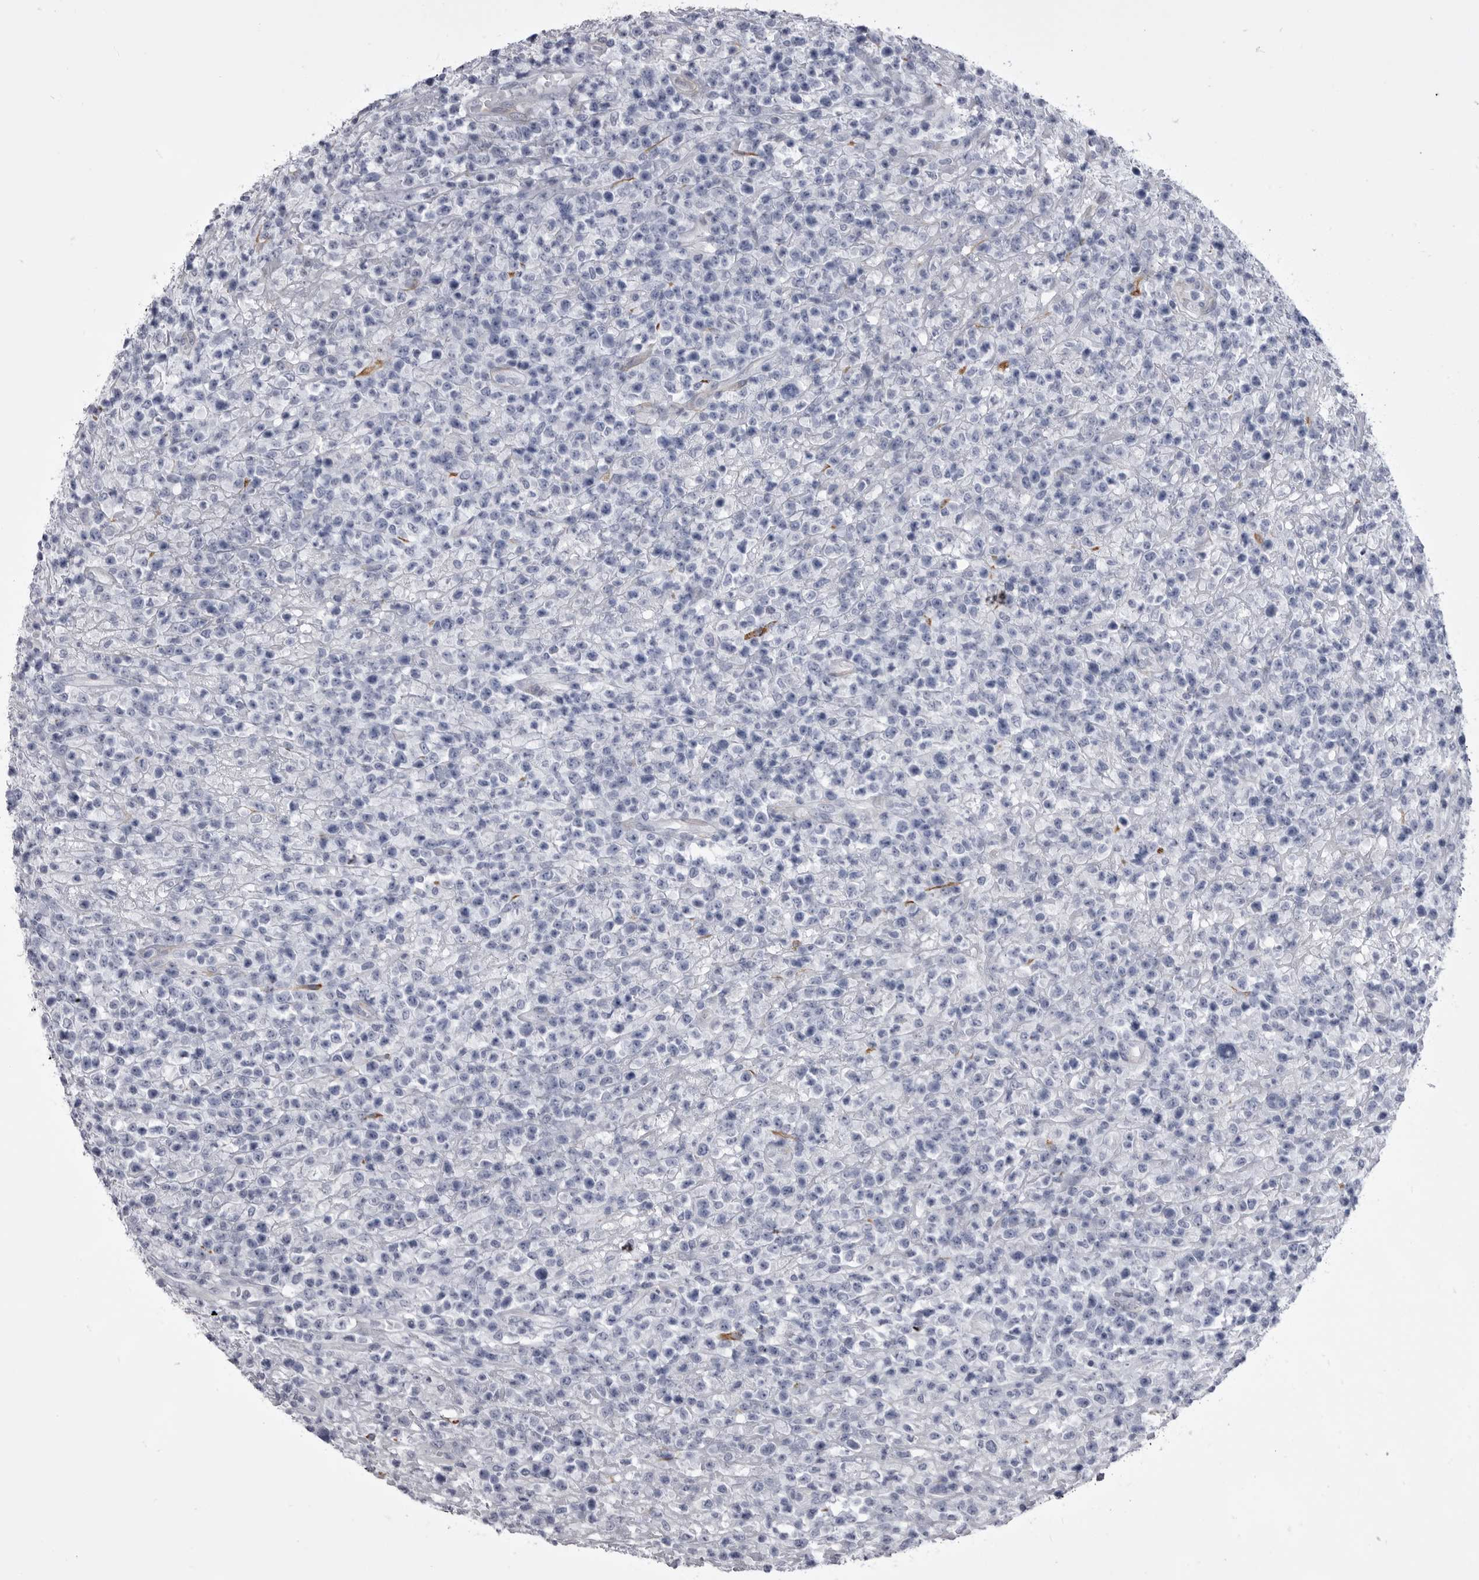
{"staining": {"intensity": "negative", "quantity": "none", "location": "none"}, "tissue": "lymphoma", "cell_type": "Tumor cells", "image_type": "cancer", "snomed": [{"axis": "morphology", "description": "Malignant lymphoma, non-Hodgkin's type, High grade"}, {"axis": "topography", "description": "Colon"}], "caption": "High-grade malignant lymphoma, non-Hodgkin's type stained for a protein using immunohistochemistry (IHC) exhibits no positivity tumor cells.", "gene": "ANK2", "patient": {"sex": "female", "age": 53}}